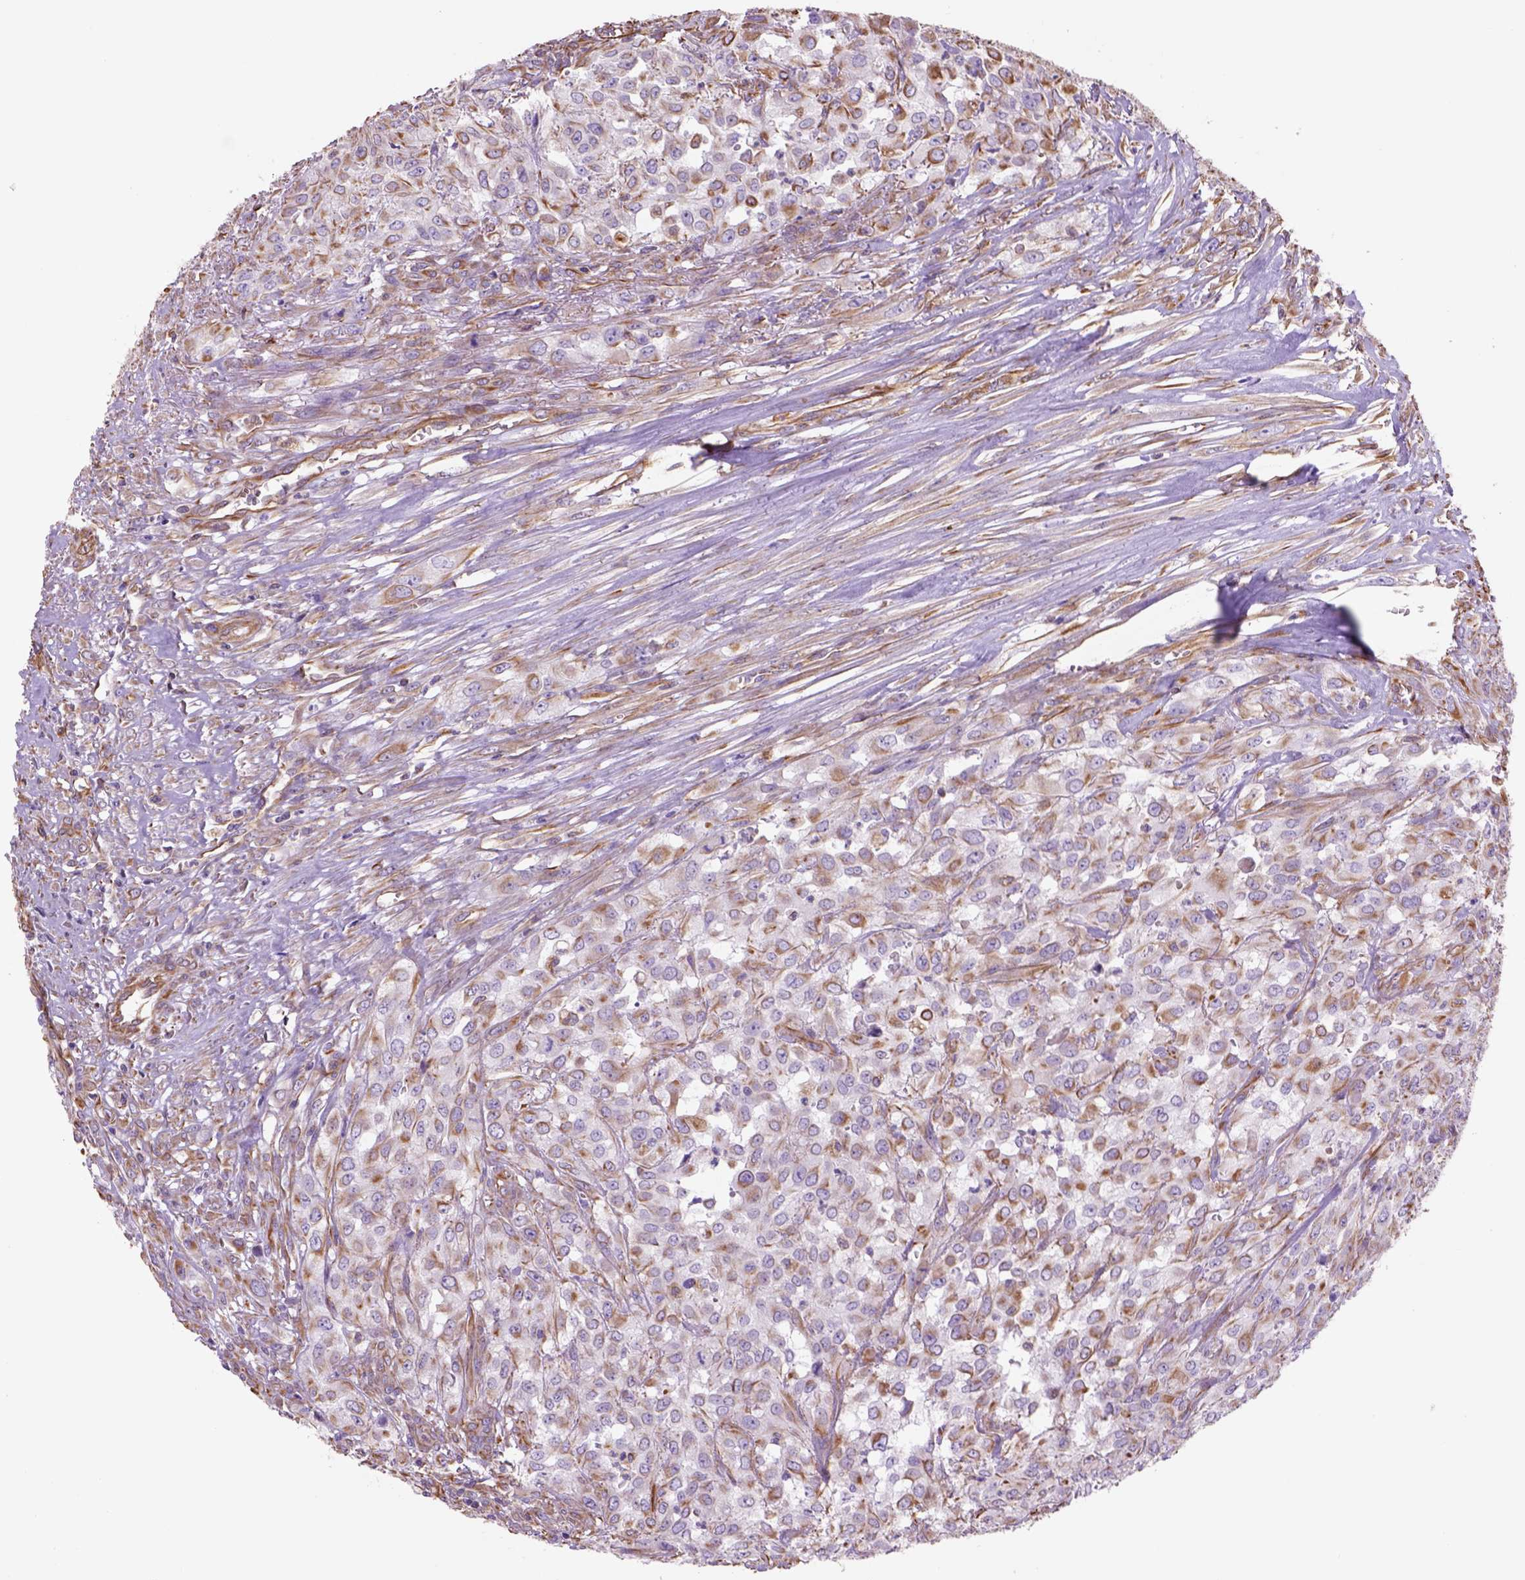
{"staining": {"intensity": "moderate", "quantity": ">75%", "location": "cytoplasmic/membranous"}, "tissue": "urothelial cancer", "cell_type": "Tumor cells", "image_type": "cancer", "snomed": [{"axis": "morphology", "description": "Urothelial carcinoma, High grade"}, {"axis": "topography", "description": "Urinary bladder"}], "caption": "Brown immunohistochemical staining in human urothelial cancer displays moderate cytoplasmic/membranous staining in approximately >75% of tumor cells. Immunohistochemistry (ihc) stains the protein in brown and the nuclei are stained blue.", "gene": "ZZZ3", "patient": {"sex": "male", "age": 67}}